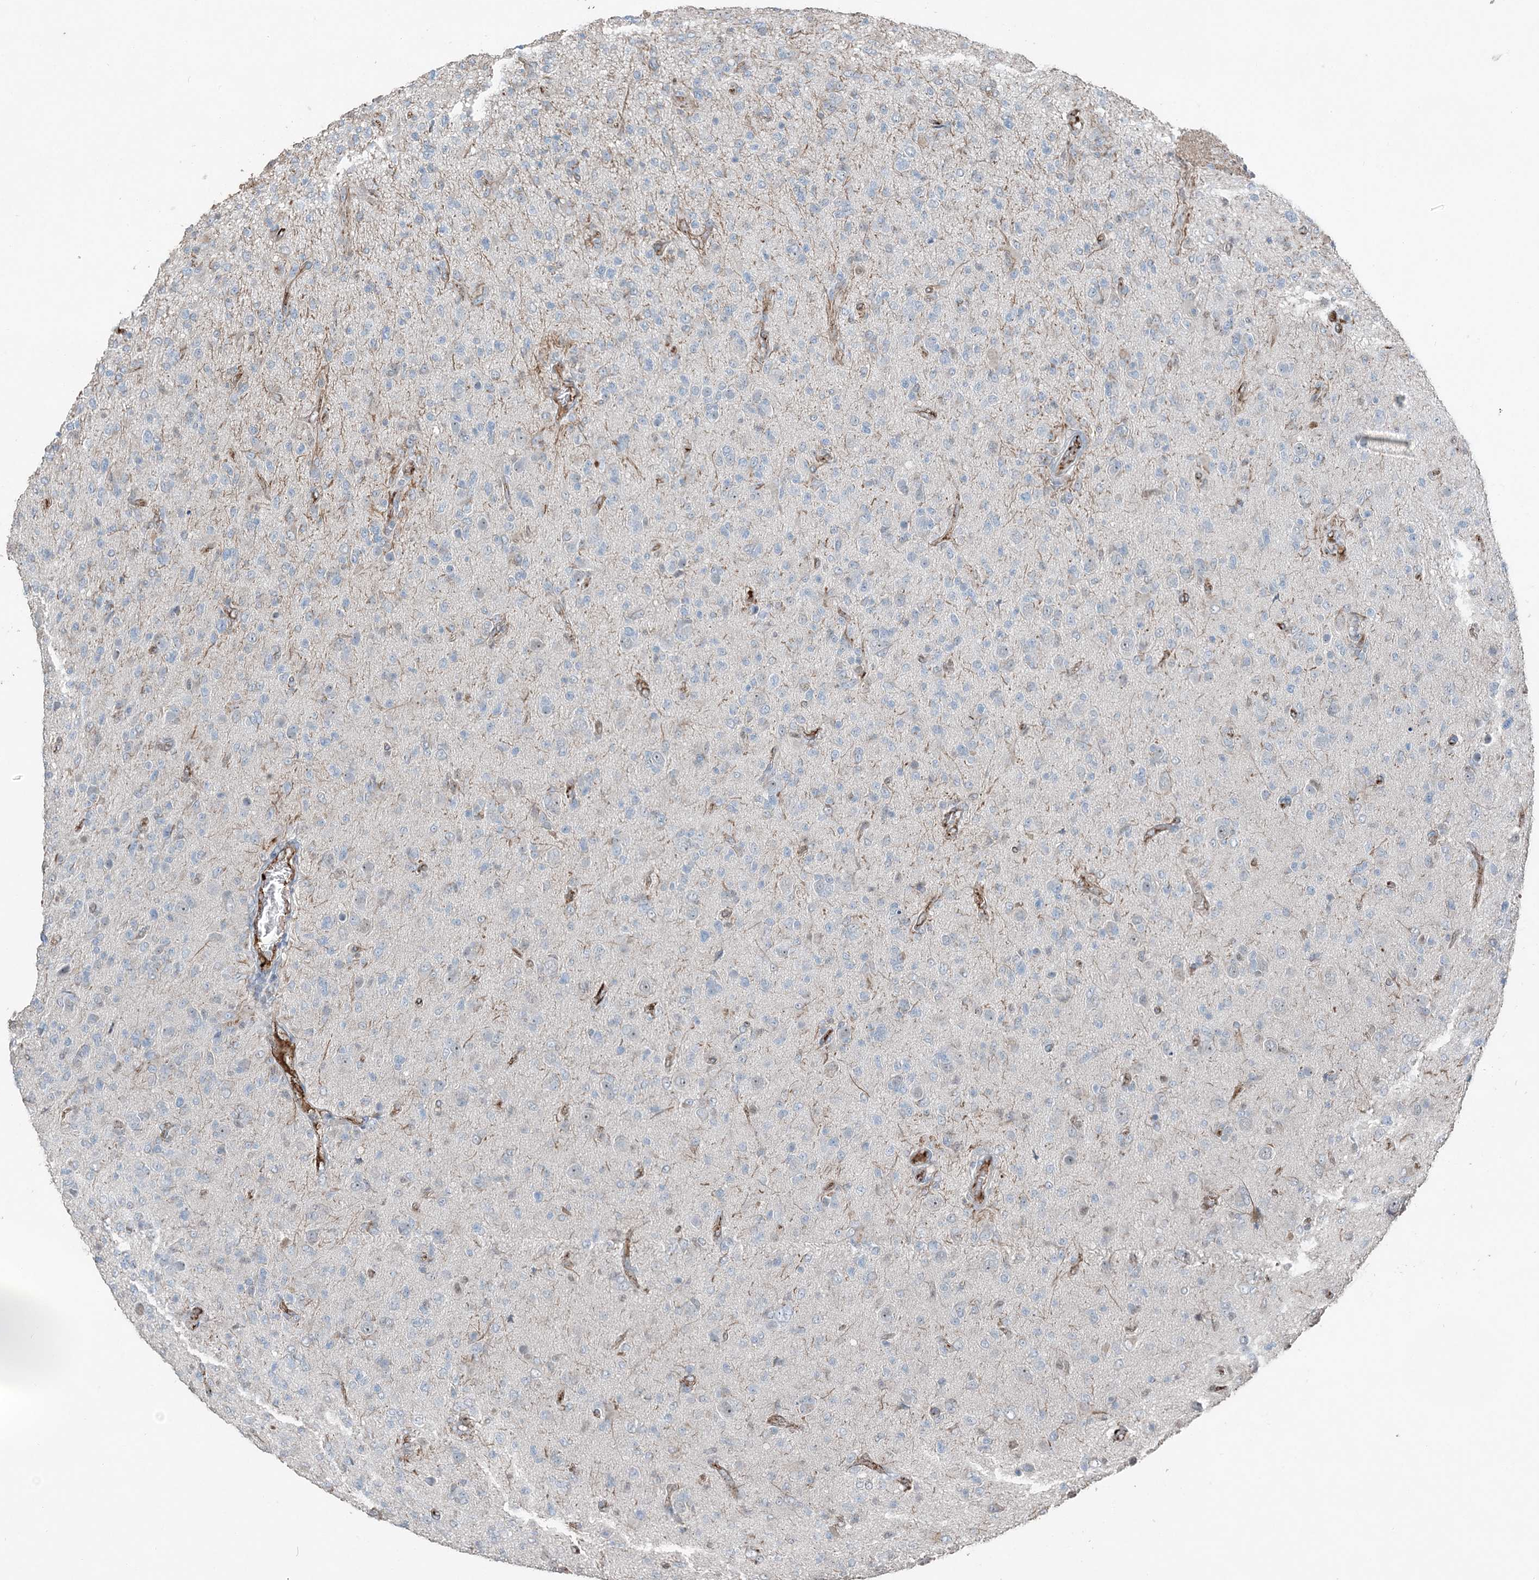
{"staining": {"intensity": "negative", "quantity": "none", "location": "none"}, "tissue": "glioma", "cell_type": "Tumor cells", "image_type": "cancer", "snomed": [{"axis": "morphology", "description": "Glioma, malignant, High grade"}, {"axis": "topography", "description": "Brain"}], "caption": "Micrograph shows no significant protein expression in tumor cells of high-grade glioma (malignant).", "gene": "ELOVL7", "patient": {"sex": "female", "age": 57}}